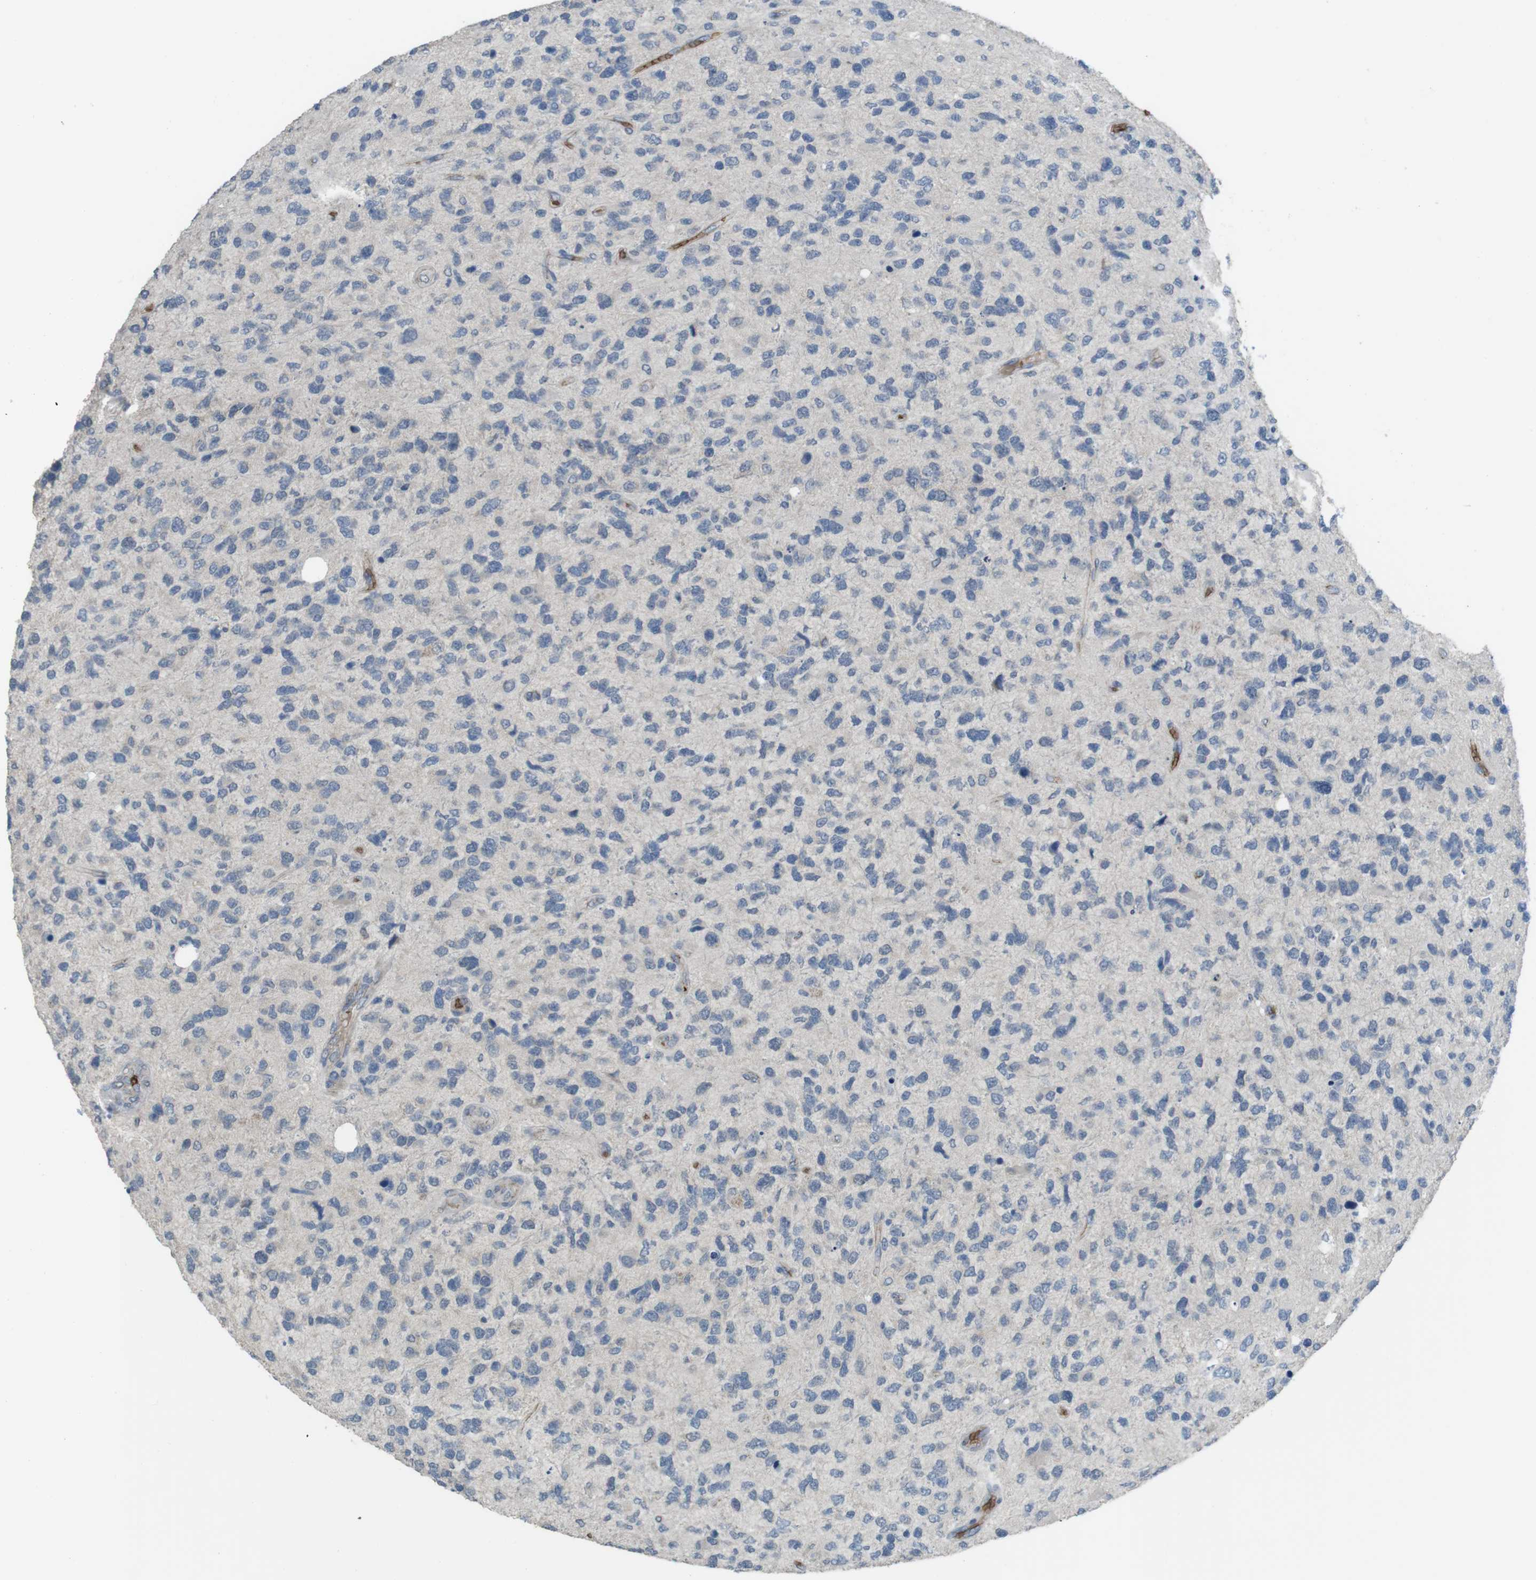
{"staining": {"intensity": "negative", "quantity": "none", "location": "none"}, "tissue": "glioma", "cell_type": "Tumor cells", "image_type": "cancer", "snomed": [{"axis": "morphology", "description": "Glioma, malignant, High grade"}, {"axis": "topography", "description": "Brain"}], "caption": "Malignant glioma (high-grade) was stained to show a protein in brown. There is no significant staining in tumor cells.", "gene": "GYPA", "patient": {"sex": "female", "age": 58}}